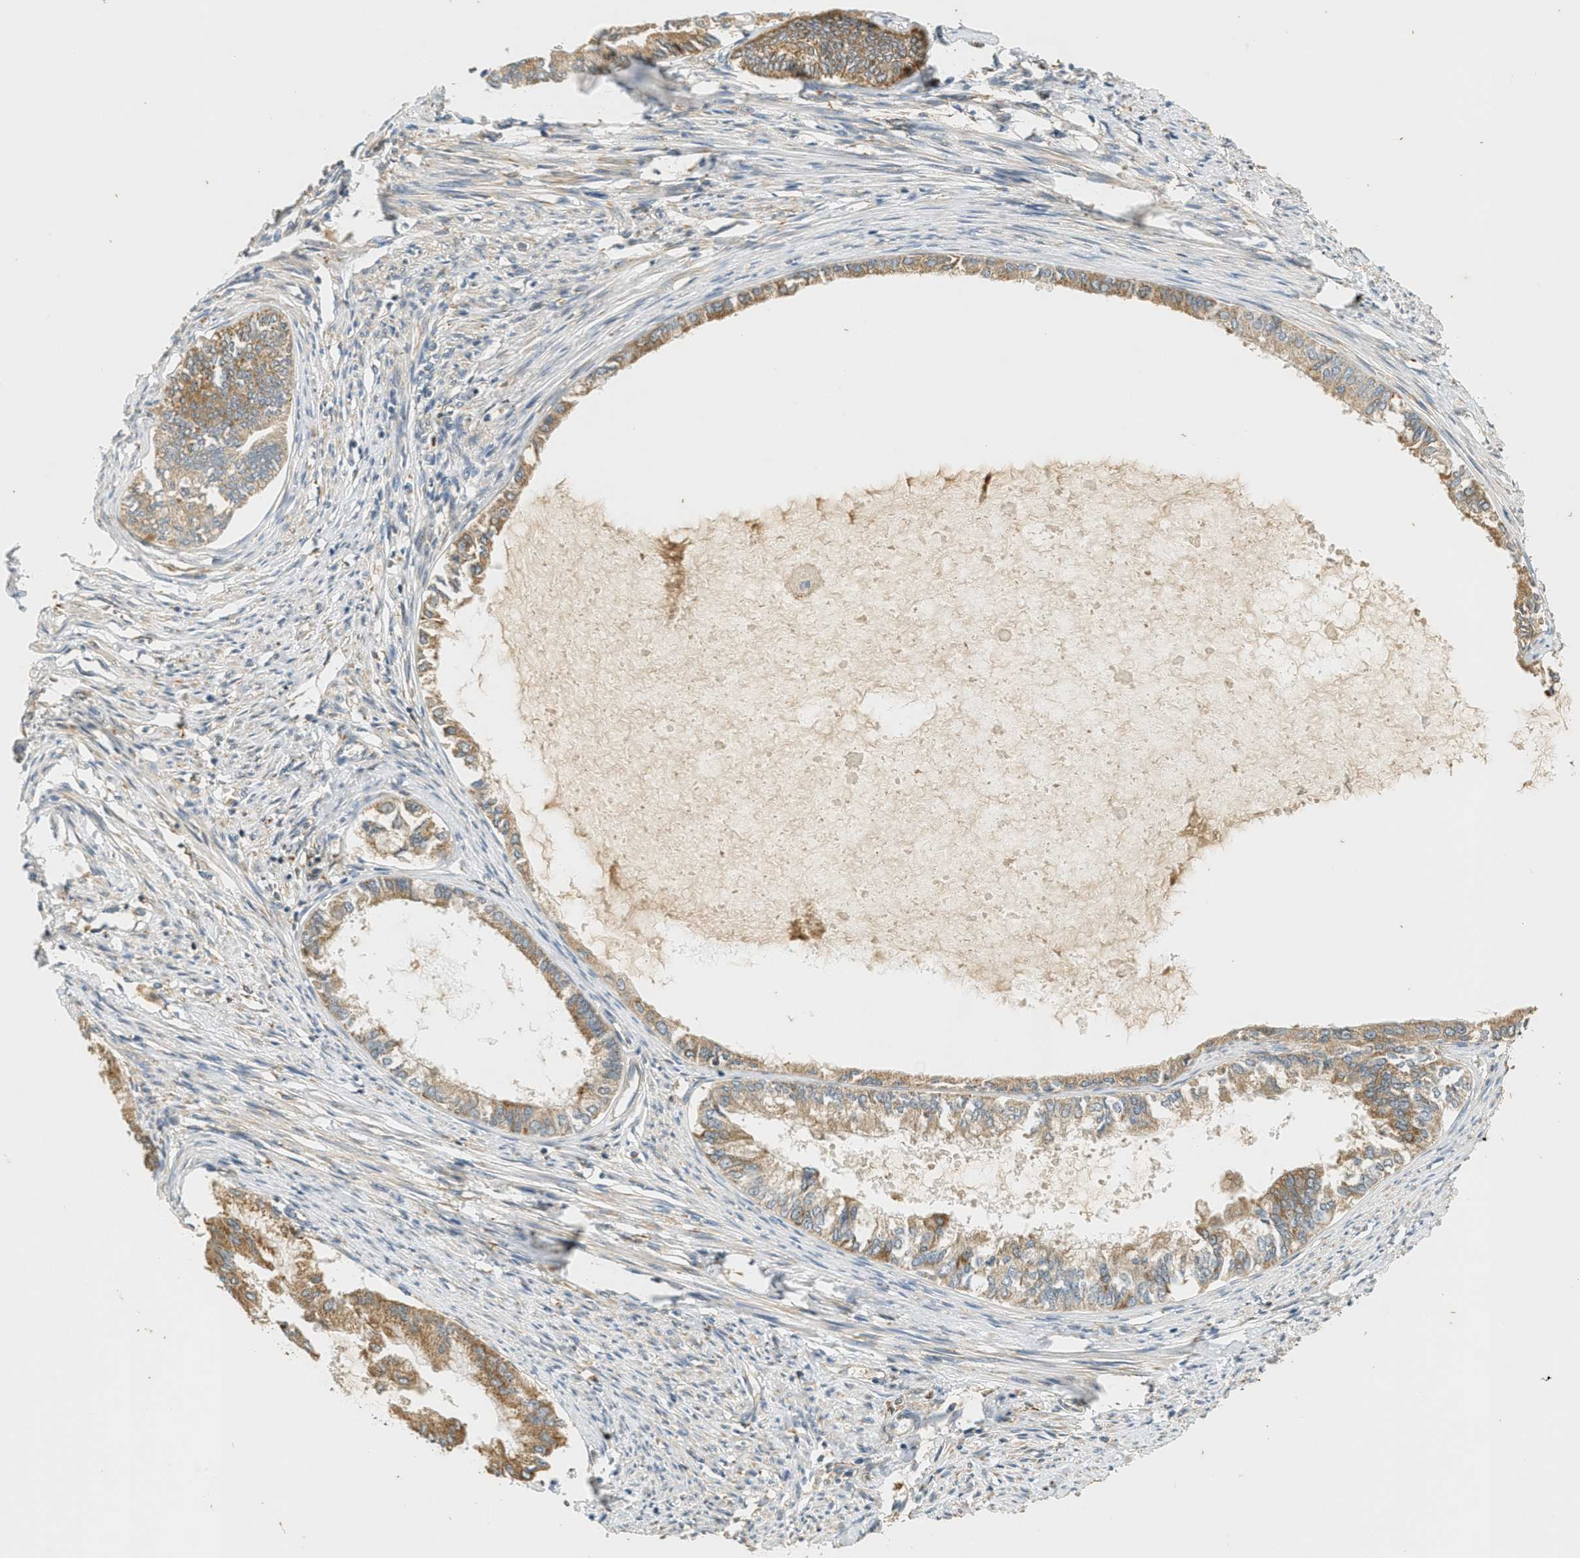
{"staining": {"intensity": "moderate", "quantity": ">75%", "location": "cytoplasmic/membranous"}, "tissue": "endometrial cancer", "cell_type": "Tumor cells", "image_type": "cancer", "snomed": [{"axis": "morphology", "description": "Adenocarcinoma, NOS"}, {"axis": "topography", "description": "Endometrium"}], "caption": "Endometrial cancer stained with a brown dye exhibits moderate cytoplasmic/membranous positive staining in approximately >75% of tumor cells.", "gene": "PDK1", "patient": {"sex": "female", "age": 86}}